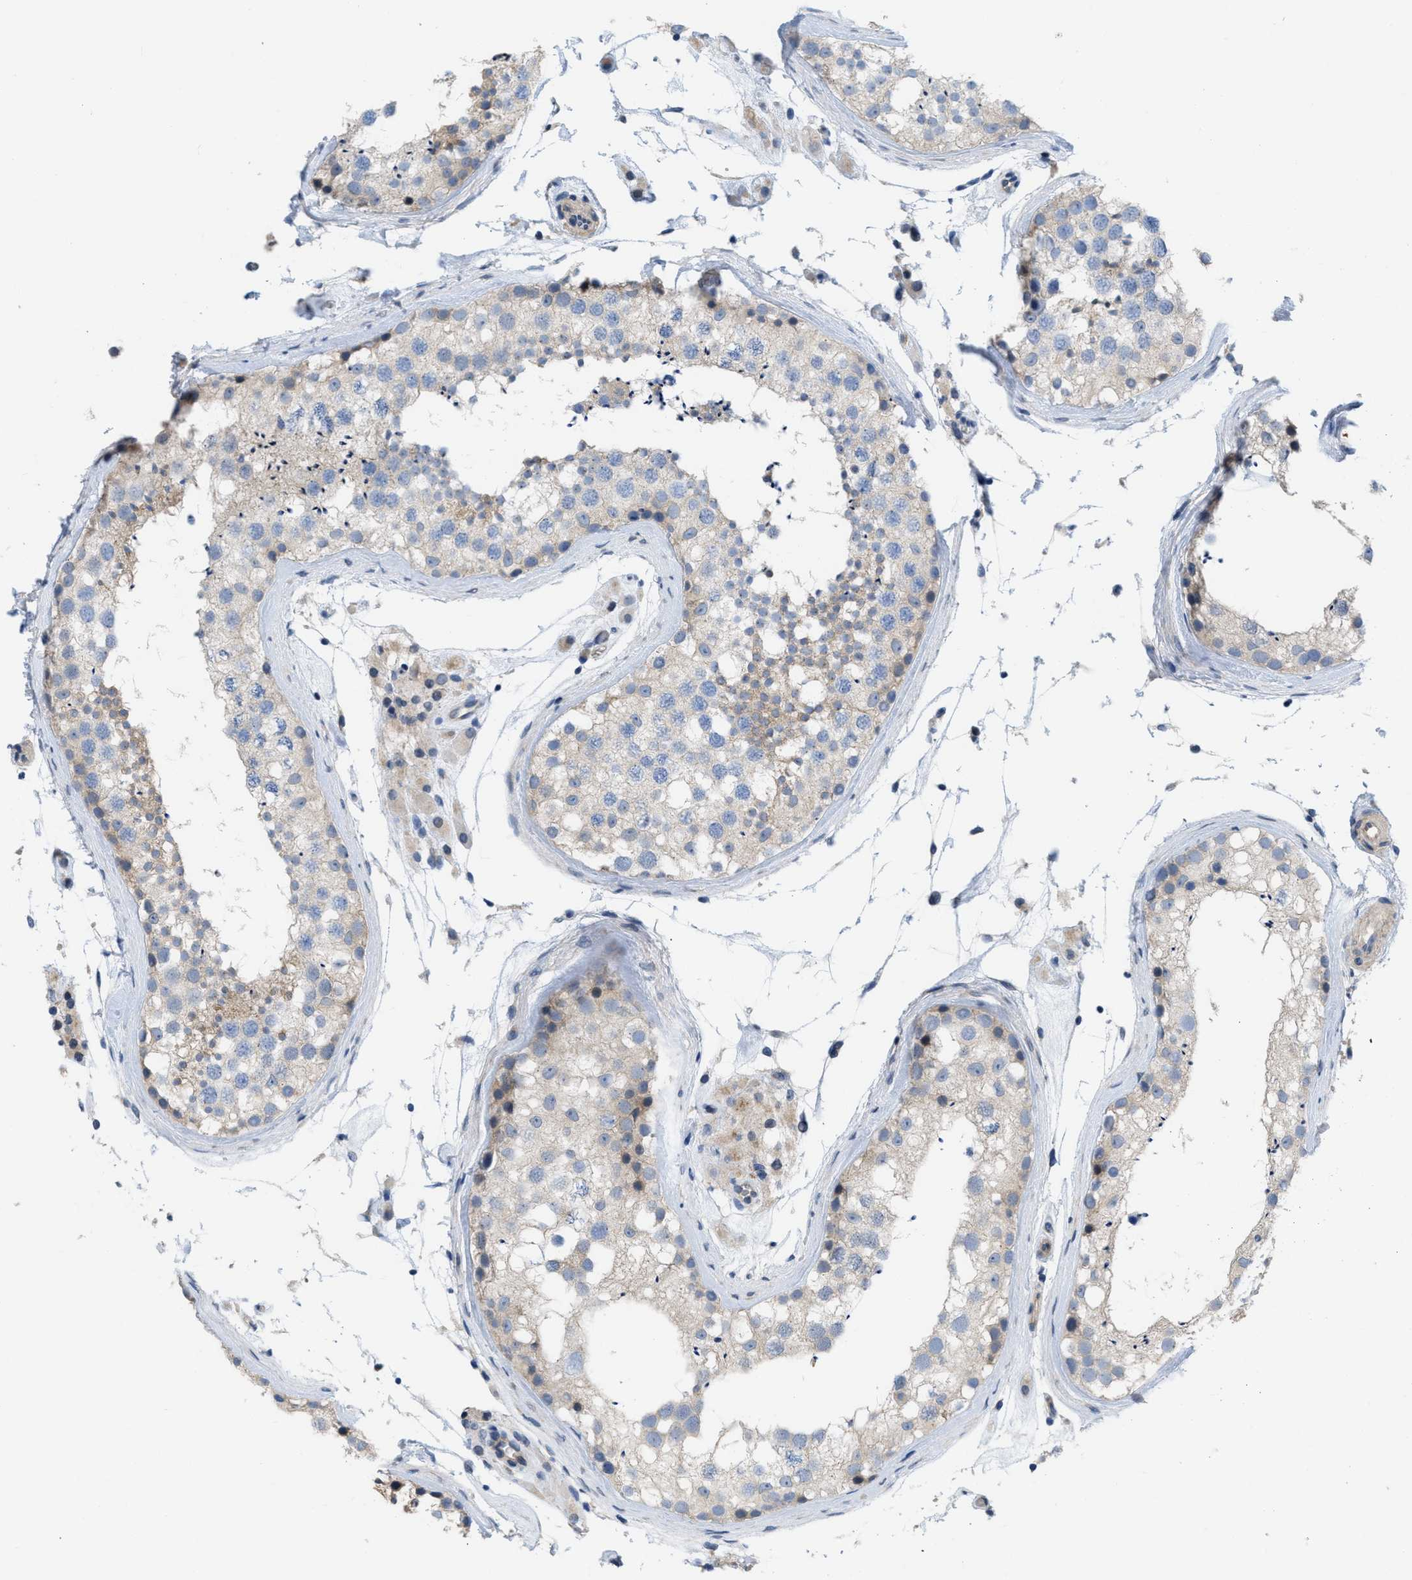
{"staining": {"intensity": "weak", "quantity": "25%-75%", "location": "cytoplasmic/membranous"}, "tissue": "testis", "cell_type": "Cells in seminiferous ducts", "image_type": "normal", "snomed": [{"axis": "morphology", "description": "Normal tissue, NOS"}, {"axis": "topography", "description": "Testis"}], "caption": "Testis stained with a brown dye displays weak cytoplasmic/membranous positive positivity in about 25%-75% of cells in seminiferous ducts.", "gene": "NDEL1", "patient": {"sex": "male", "age": 46}}